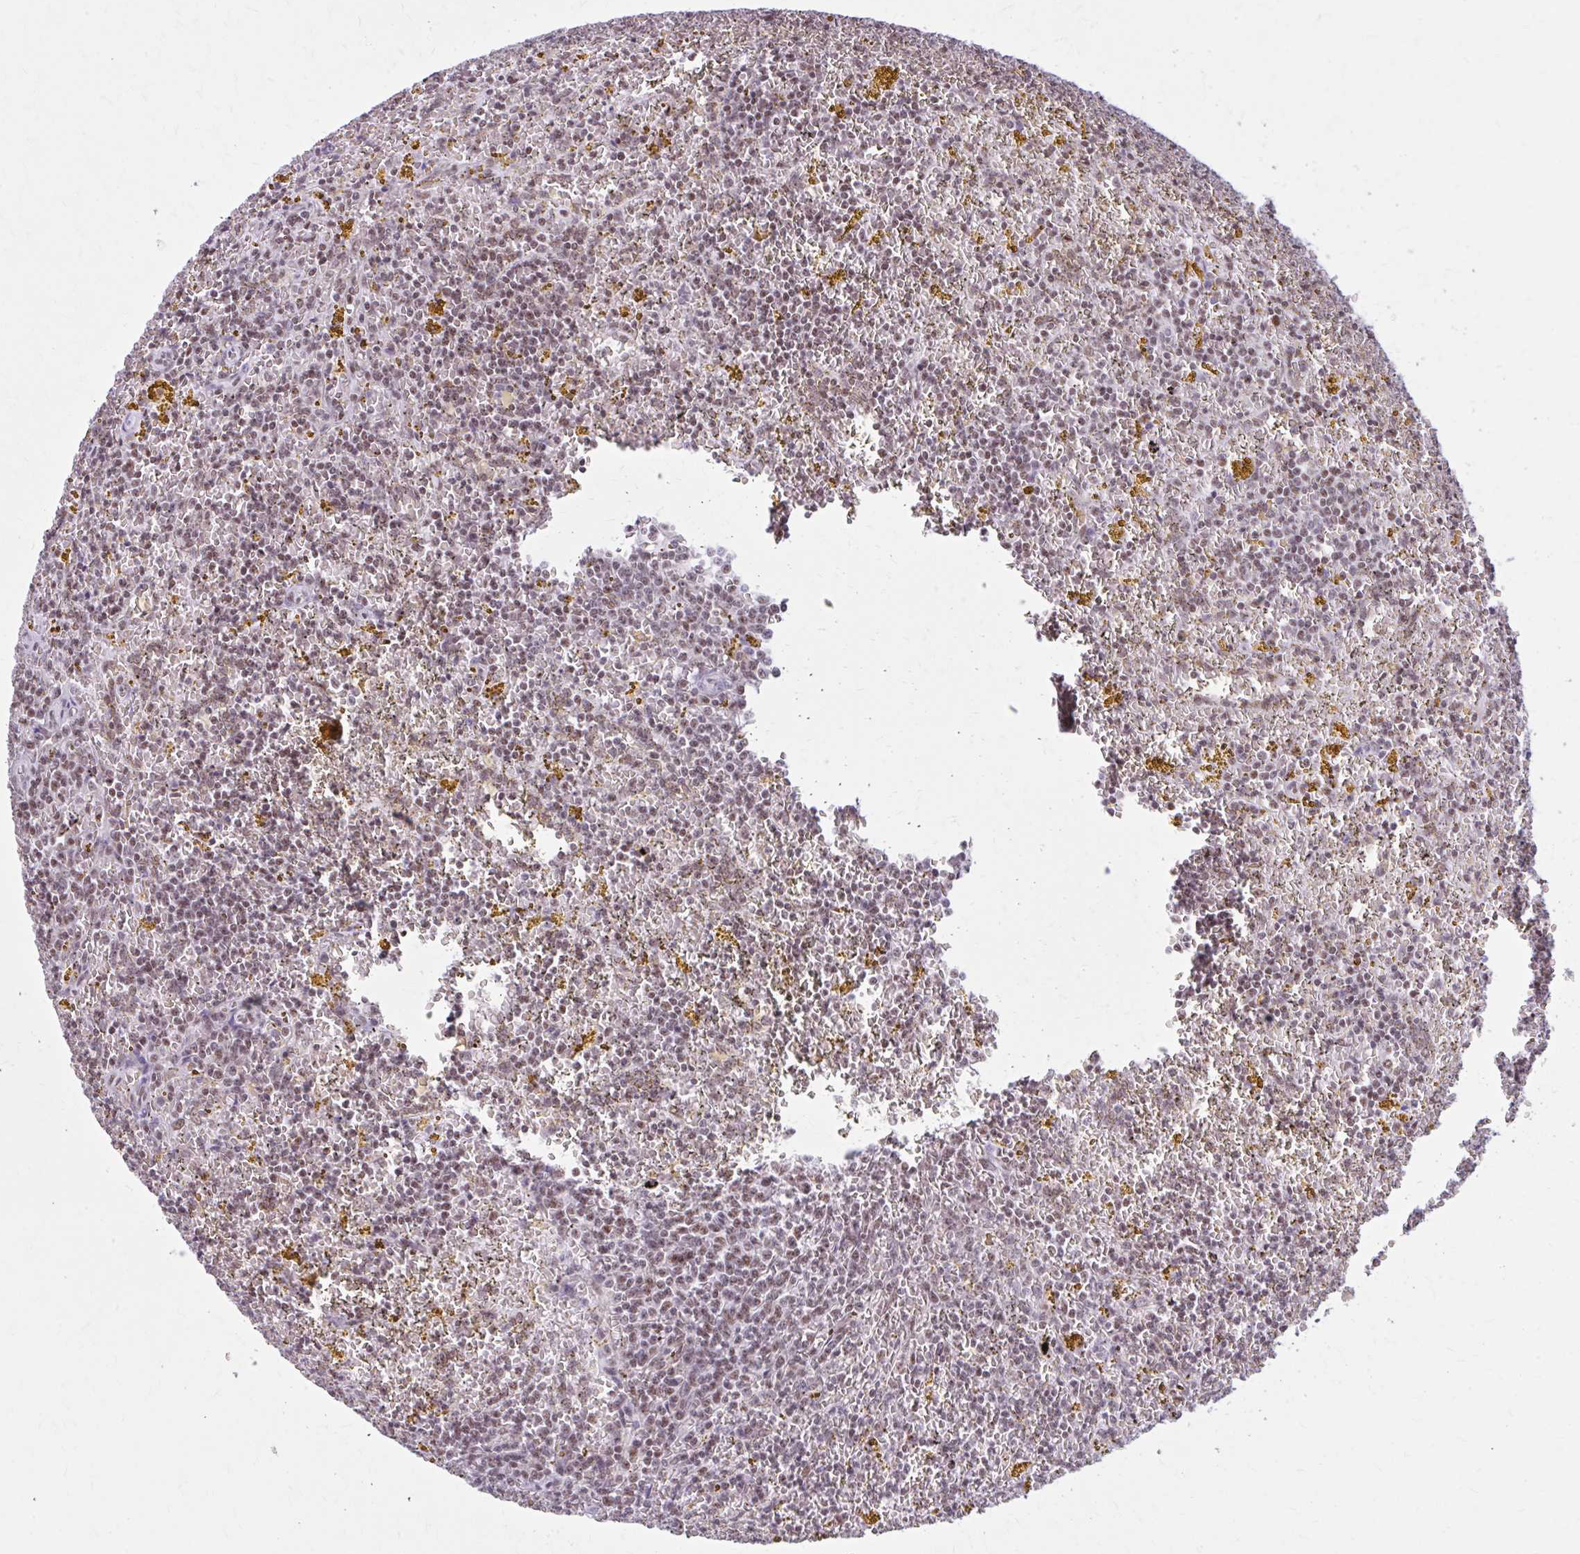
{"staining": {"intensity": "moderate", "quantity": ">75%", "location": "nuclear"}, "tissue": "lymphoma", "cell_type": "Tumor cells", "image_type": "cancer", "snomed": [{"axis": "morphology", "description": "Malignant lymphoma, non-Hodgkin's type, Low grade"}, {"axis": "topography", "description": "Spleen"}, {"axis": "topography", "description": "Lymph node"}], "caption": "Lymphoma stained with IHC reveals moderate nuclear expression in approximately >75% of tumor cells.", "gene": "PABIR1", "patient": {"sex": "female", "age": 66}}